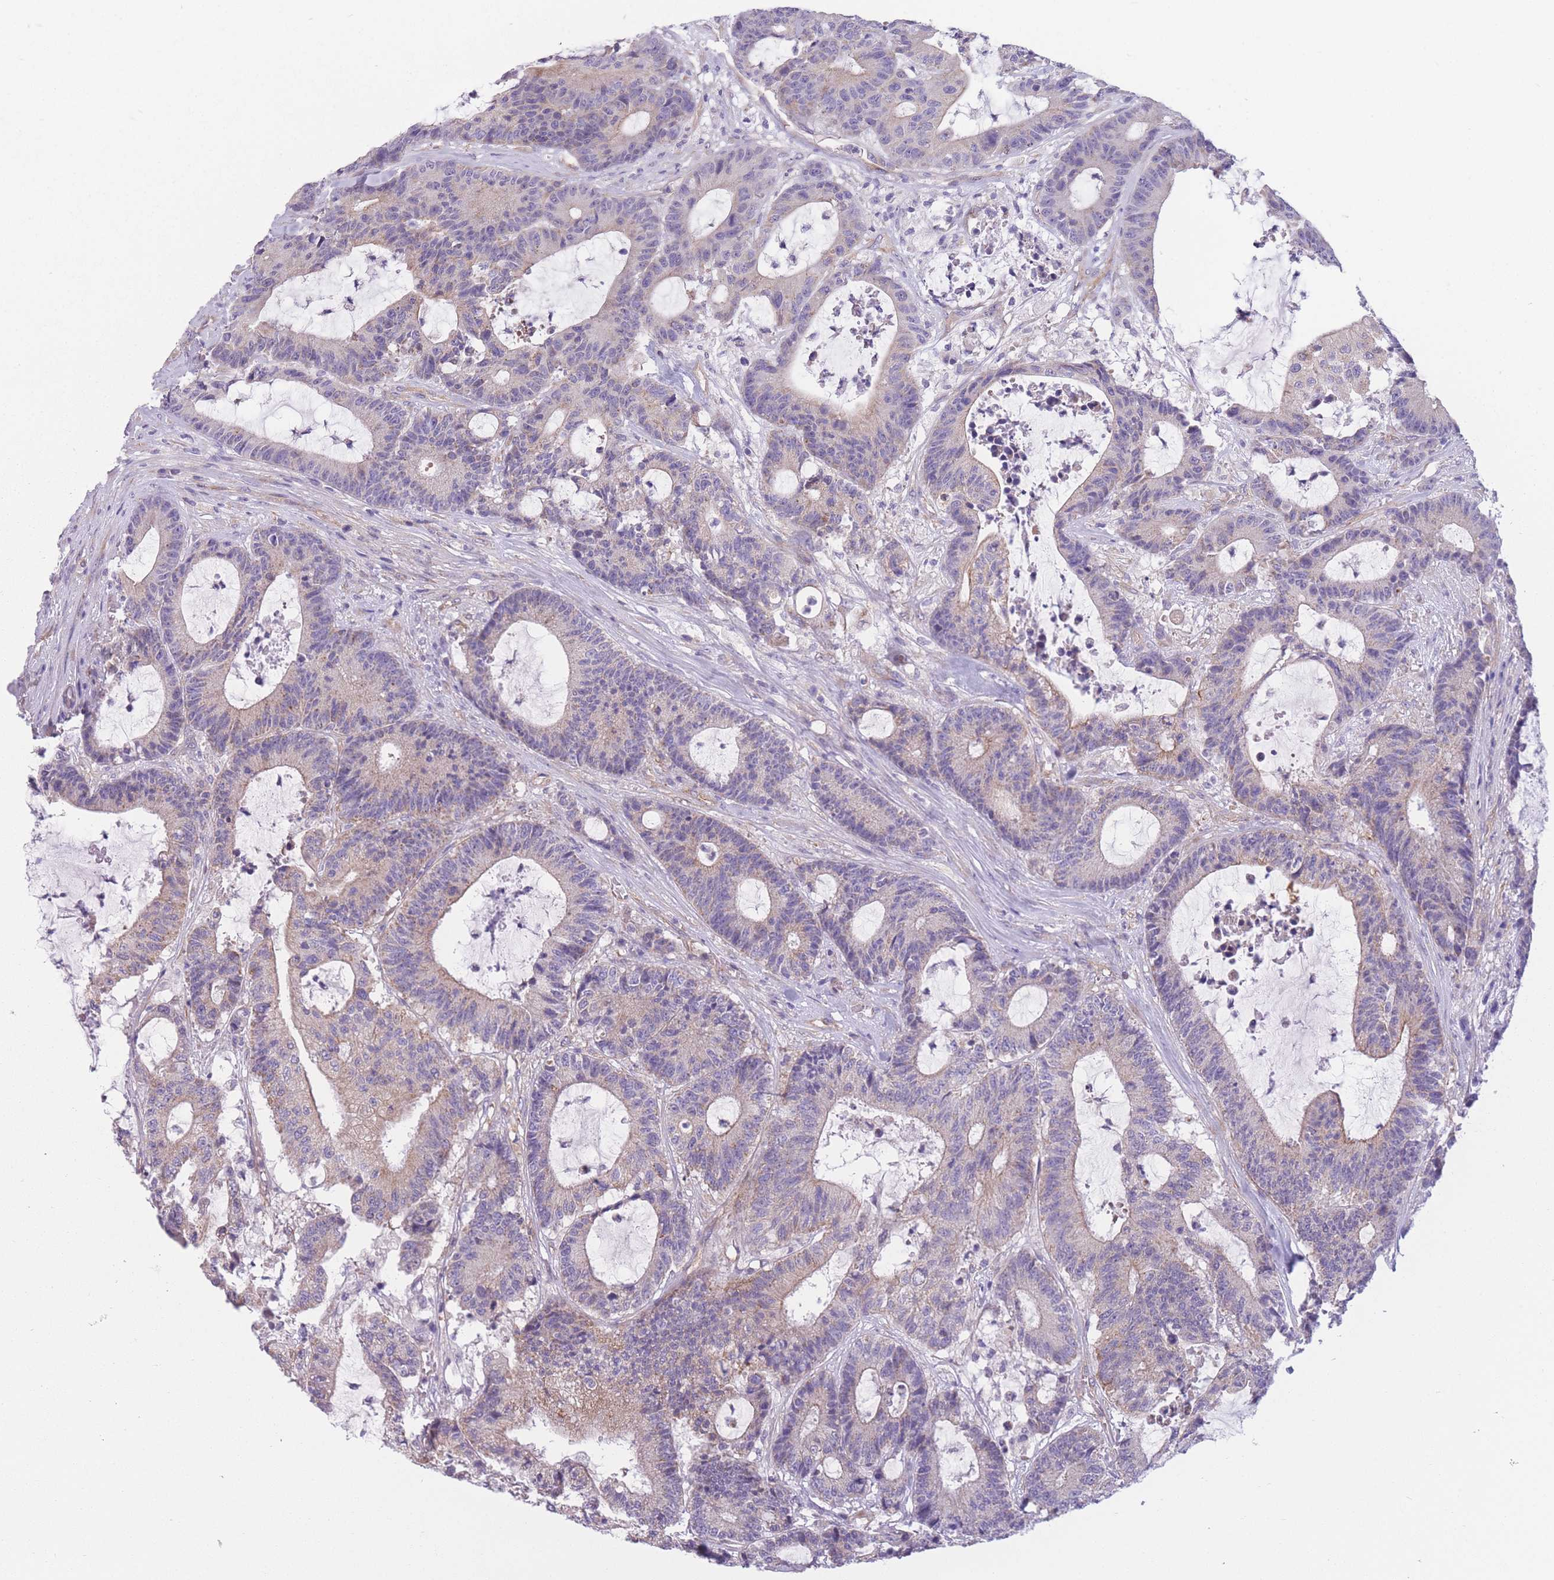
{"staining": {"intensity": "moderate", "quantity": "<25%", "location": "cytoplasmic/membranous"}, "tissue": "colorectal cancer", "cell_type": "Tumor cells", "image_type": "cancer", "snomed": [{"axis": "morphology", "description": "Adenocarcinoma, NOS"}, {"axis": "topography", "description": "Colon"}], "caption": "Immunohistochemistry (IHC) (DAB) staining of colorectal cancer (adenocarcinoma) shows moderate cytoplasmic/membranous protein expression in about <25% of tumor cells. The staining was performed using DAB to visualize the protein expression in brown, while the nuclei were stained in blue with hematoxylin (Magnification: 20x).", "gene": "SERPINB3", "patient": {"sex": "female", "age": 84}}